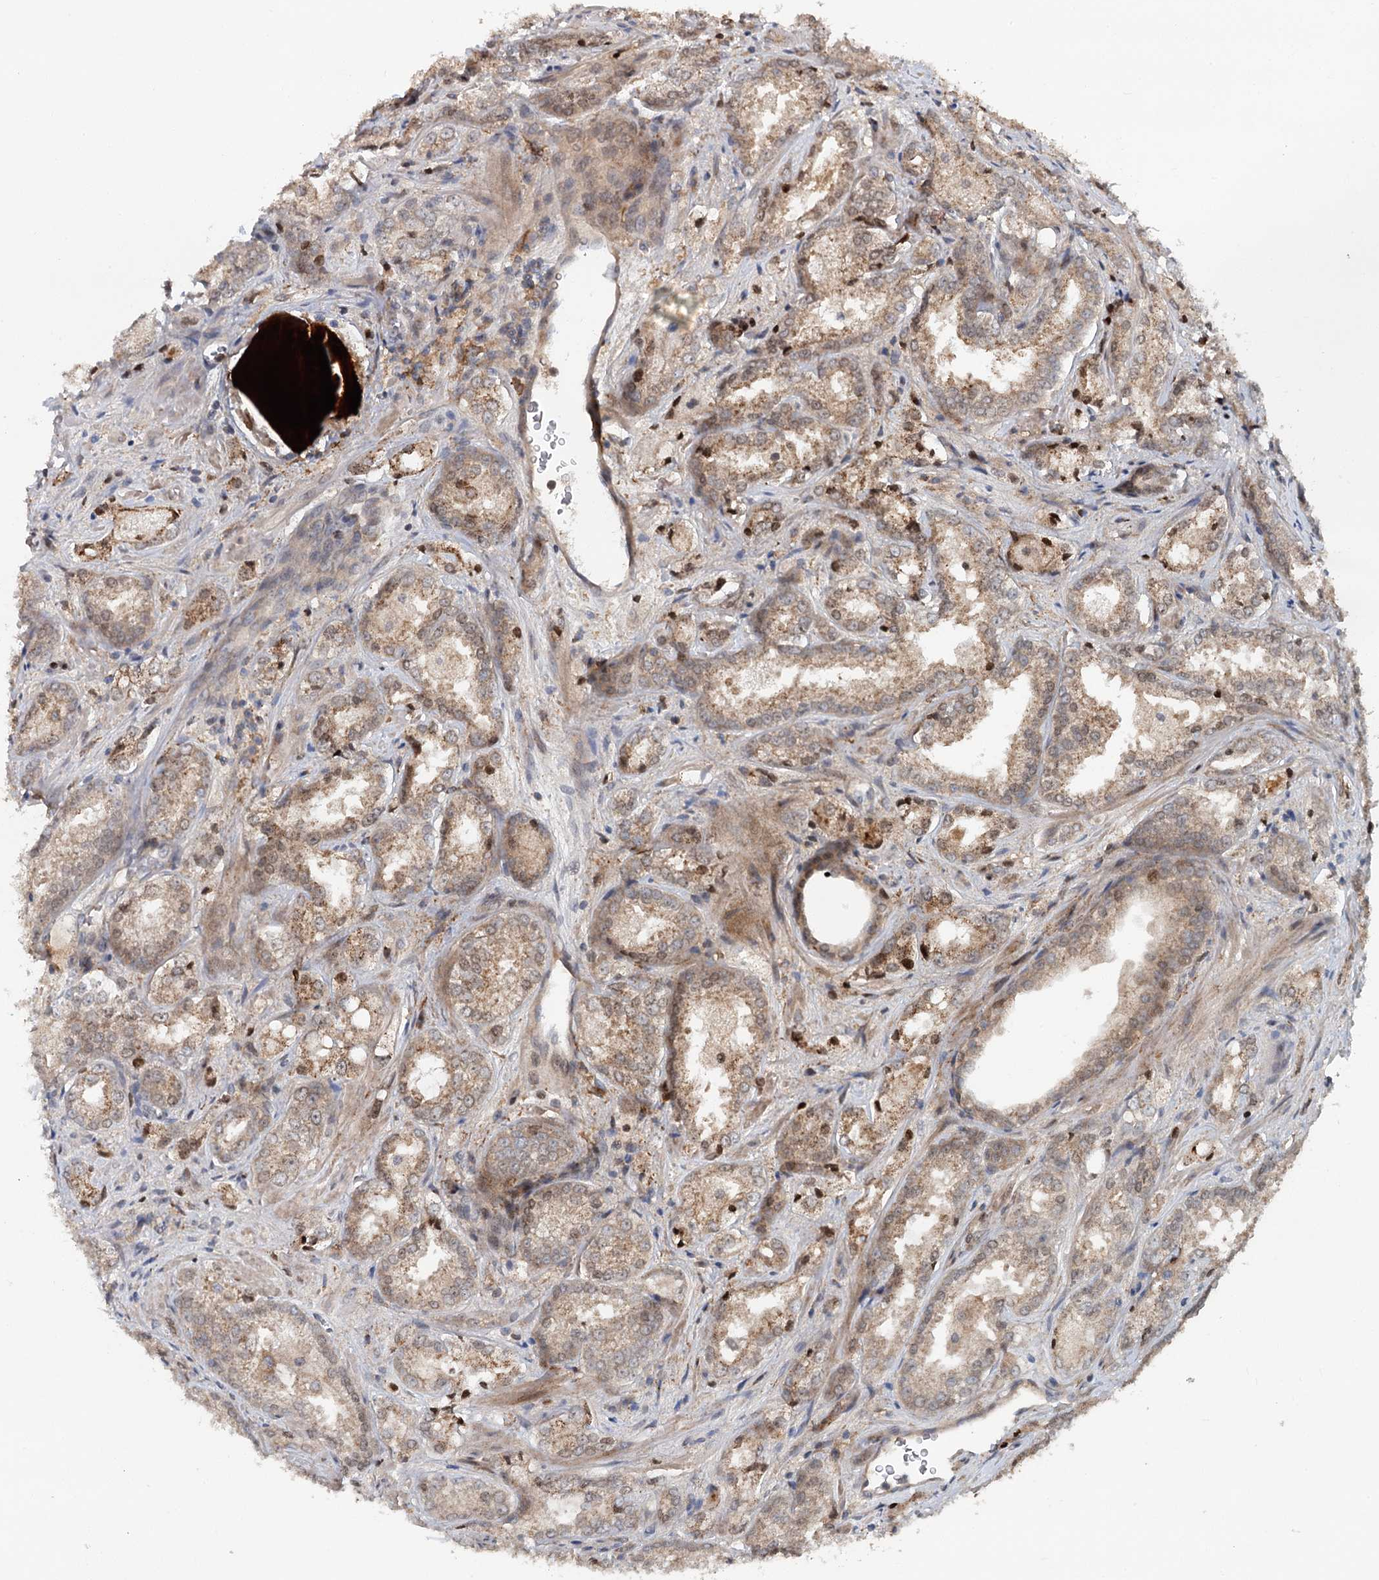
{"staining": {"intensity": "weak", "quantity": ">75%", "location": "cytoplasmic/membranous"}, "tissue": "prostate cancer", "cell_type": "Tumor cells", "image_type": "cancer", "snomed": [{"axis": "morphology", "description": "Adenocarcinoma, Low grade"}, {"axis": "topography", "description": "Prostate"}], "caption": "Protein expression analysis of prostate low-grade adenocarcinoma reveals weak cytoplasmic/membranous positivity in approximately >75% of tumor cells.", "gene": "RNF111", "patient": {"sex": "male", "age": 47}}